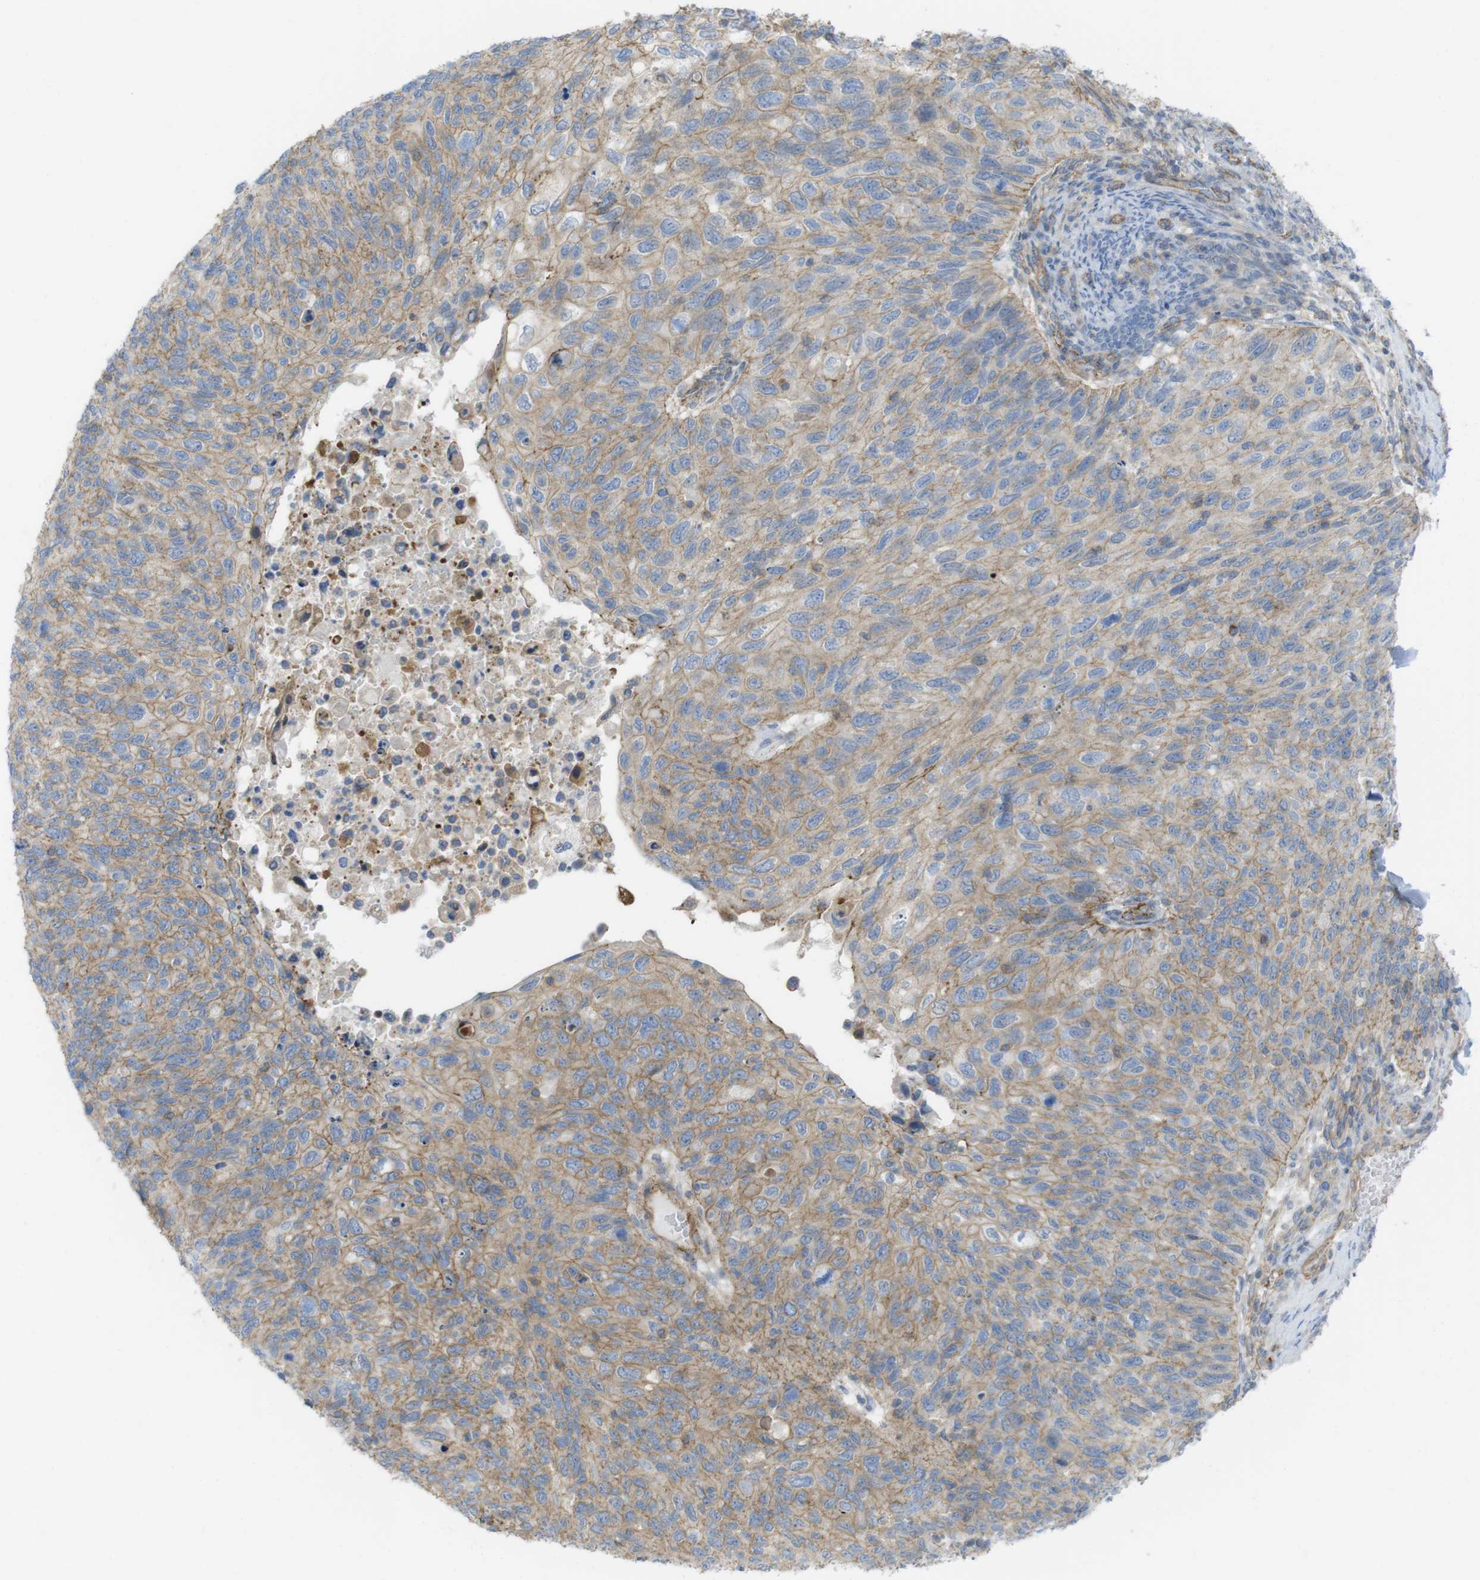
{"staining": {"intensity": "moderate", "quantity": ">75%", "location": "cytoplasmic/membranous"}, "tissue": "cervical cancer", "cell_type": "Tumor cells", "image_type": "cancer", "snomed": [{"axis": "morphology", "description": "Squamous cell carcinoma, NOS"}, {"axis": "topography", "description": "Cervix"}], "caption": "Protein positivity by immunohistochemistry (IHC) demonstrates moderate cytoplasmic/membranous expression in approximately >75% of tumor cells in cervical squamous cell carcinoma.", "gene": "PREX2", "patient": {"sex": "female", "age": 70}}